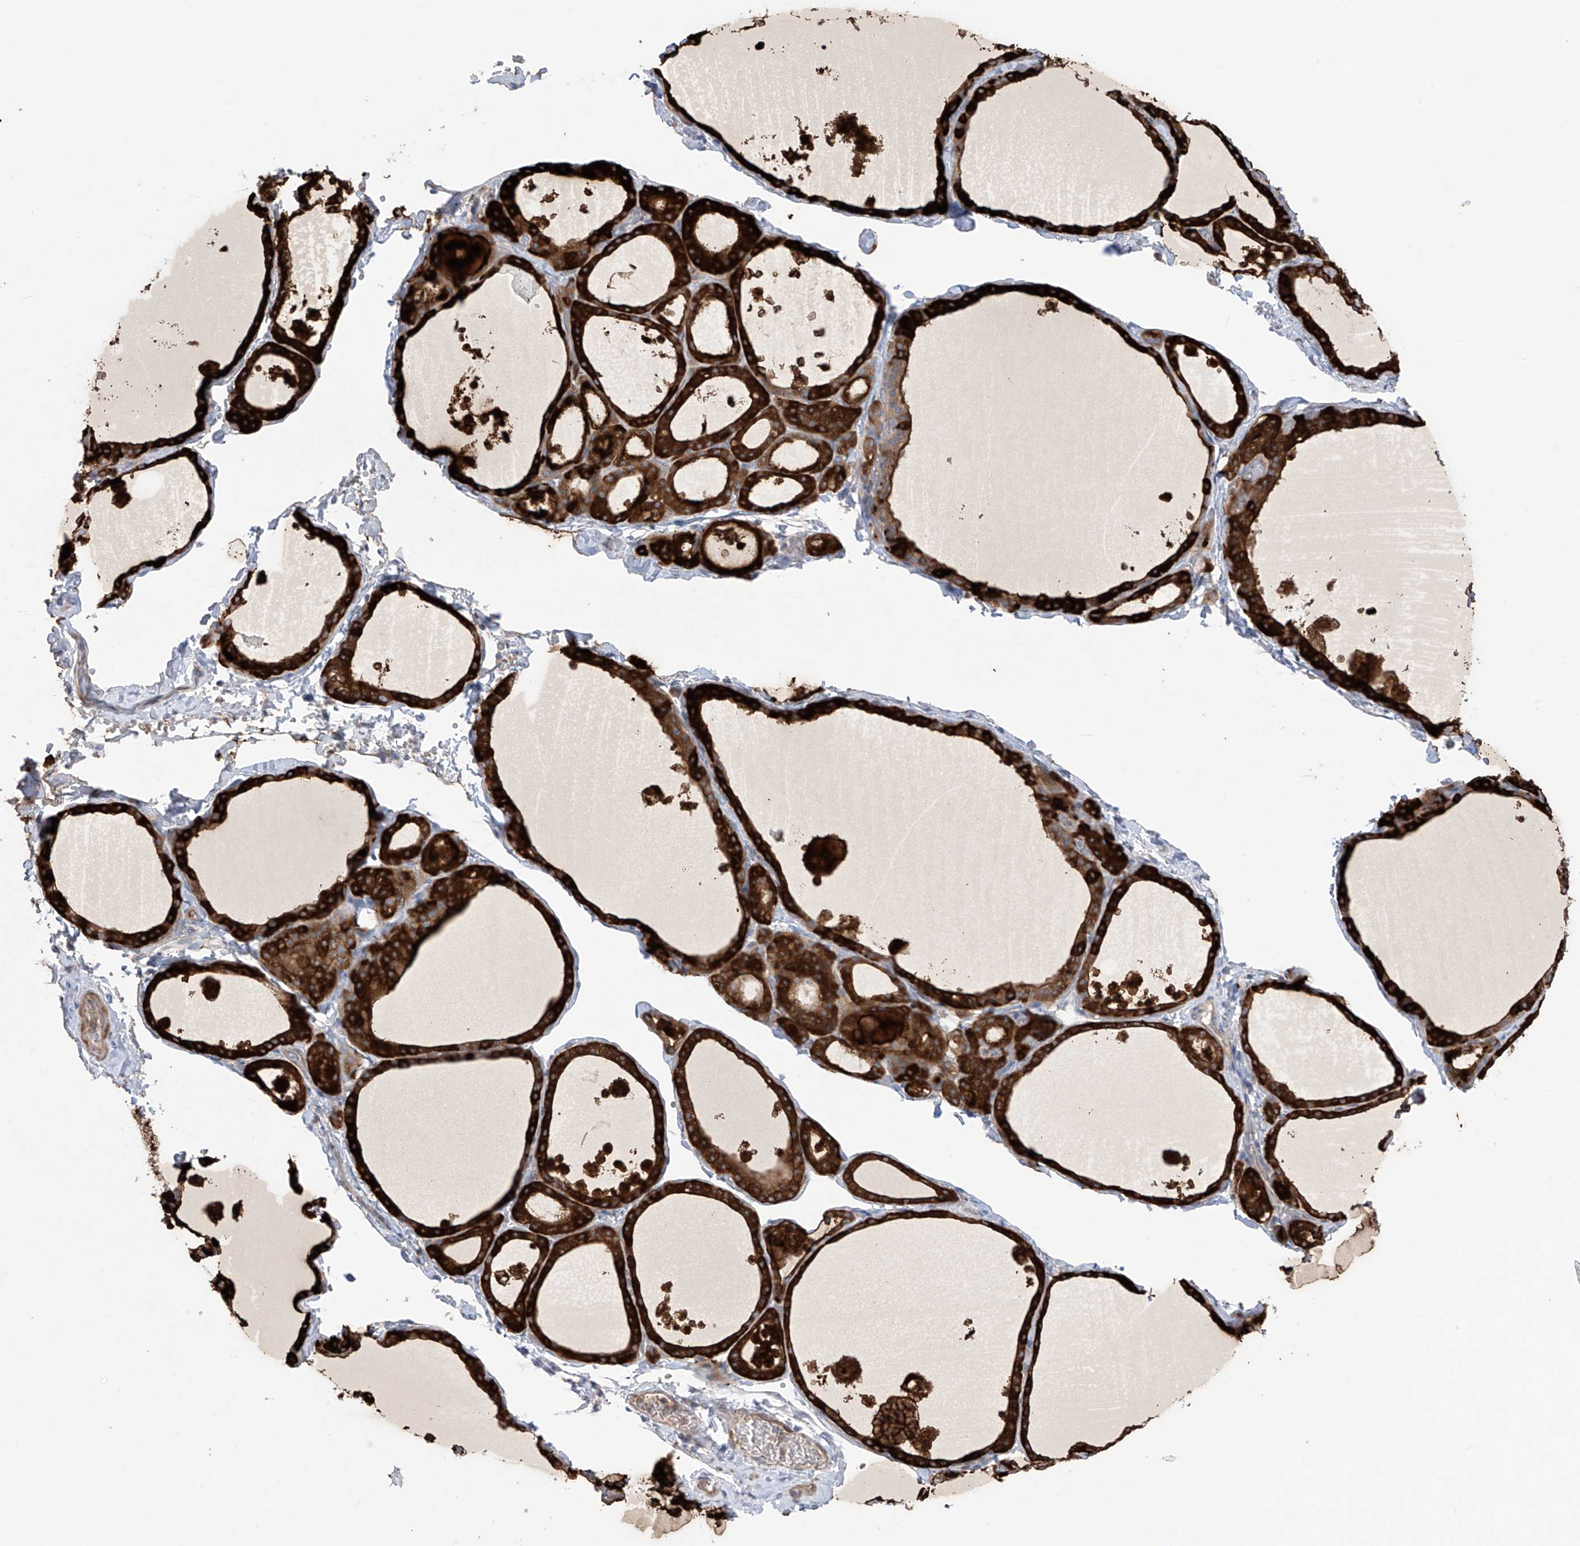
{"staining": {"intensity": "strong", "quantity": "25%-75%", "location": "cytoplasmic/membranous"}, "tissue": "thyroid gland", "cell_type": "Glandular cells", "image_type": "normal", "snomed": [{"axis": "morphology", "description": "Normal tissue, NOS"}, {"axis": "topography", "description": "Thyroid gland"}], "caption": "A histopathology image of human thyroid gland stained for a protein displays strong cytoplasmic/membranous brown staining in glandular cells.", "gene": "TRMU", "patient": {"sex": "male", "age": 56}}